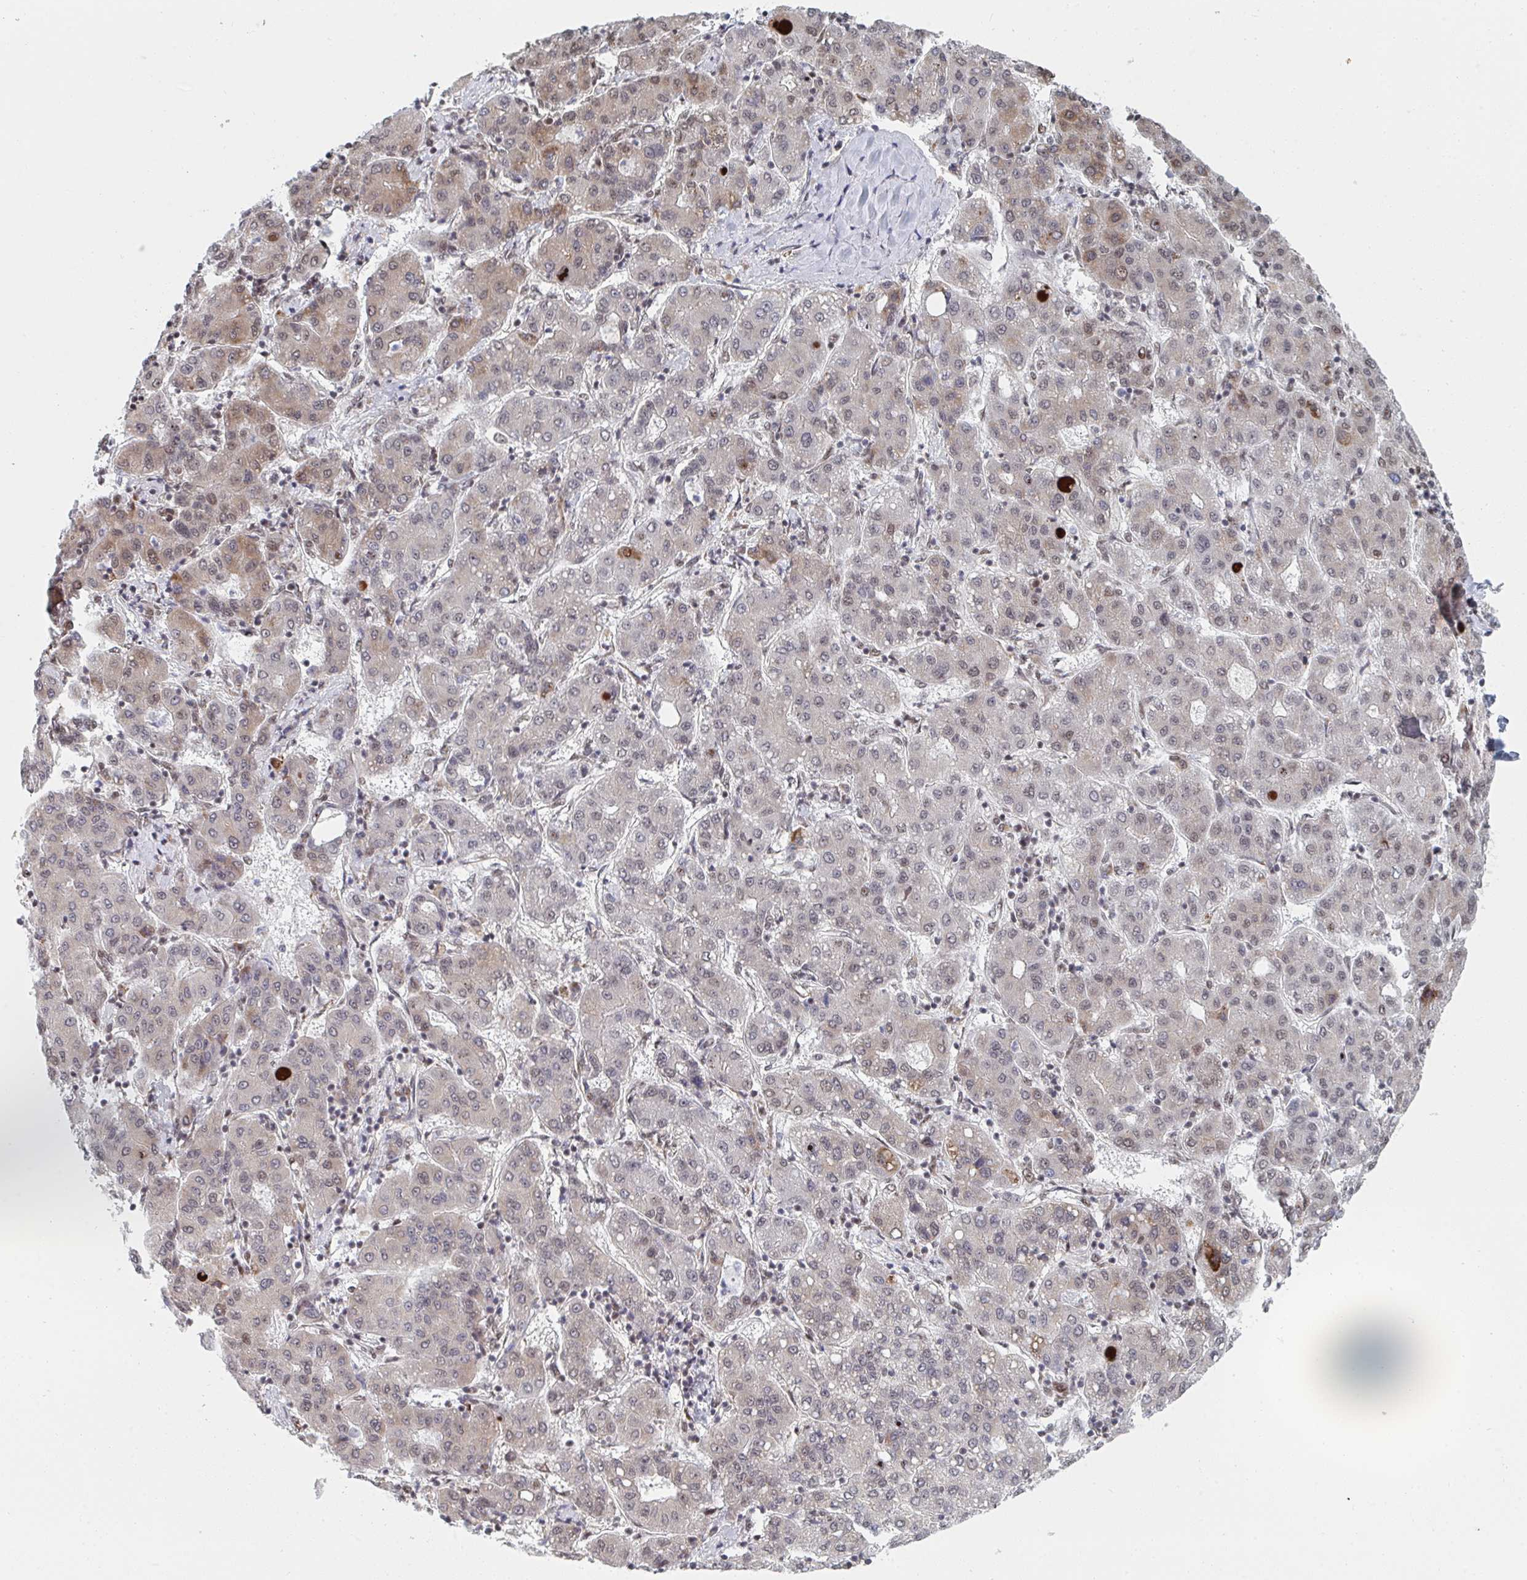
{"staining": {"intensity": "weak", "quantity": "25%-75%", "location": "cytoplasmic/membranous,nuclear"}, "tissue": "liver cancer", "cell_type": "Tumor cells", "image_type": "cancer", "snomed": [{"axis": "morphology", "description": "Carcinoma, Hepatocellular, NOS"}, {"axis": "topography", "description": "Liver"}], "caption": "Immunohistochemistry of human liver cancer demonstrates low levels of weak cytoplasmic/membranous and nuclear positivity in approximately 25%-75% of tumor cells.", "gene": "MBNL1", "patient": {"sex": "male", "age": 65}}